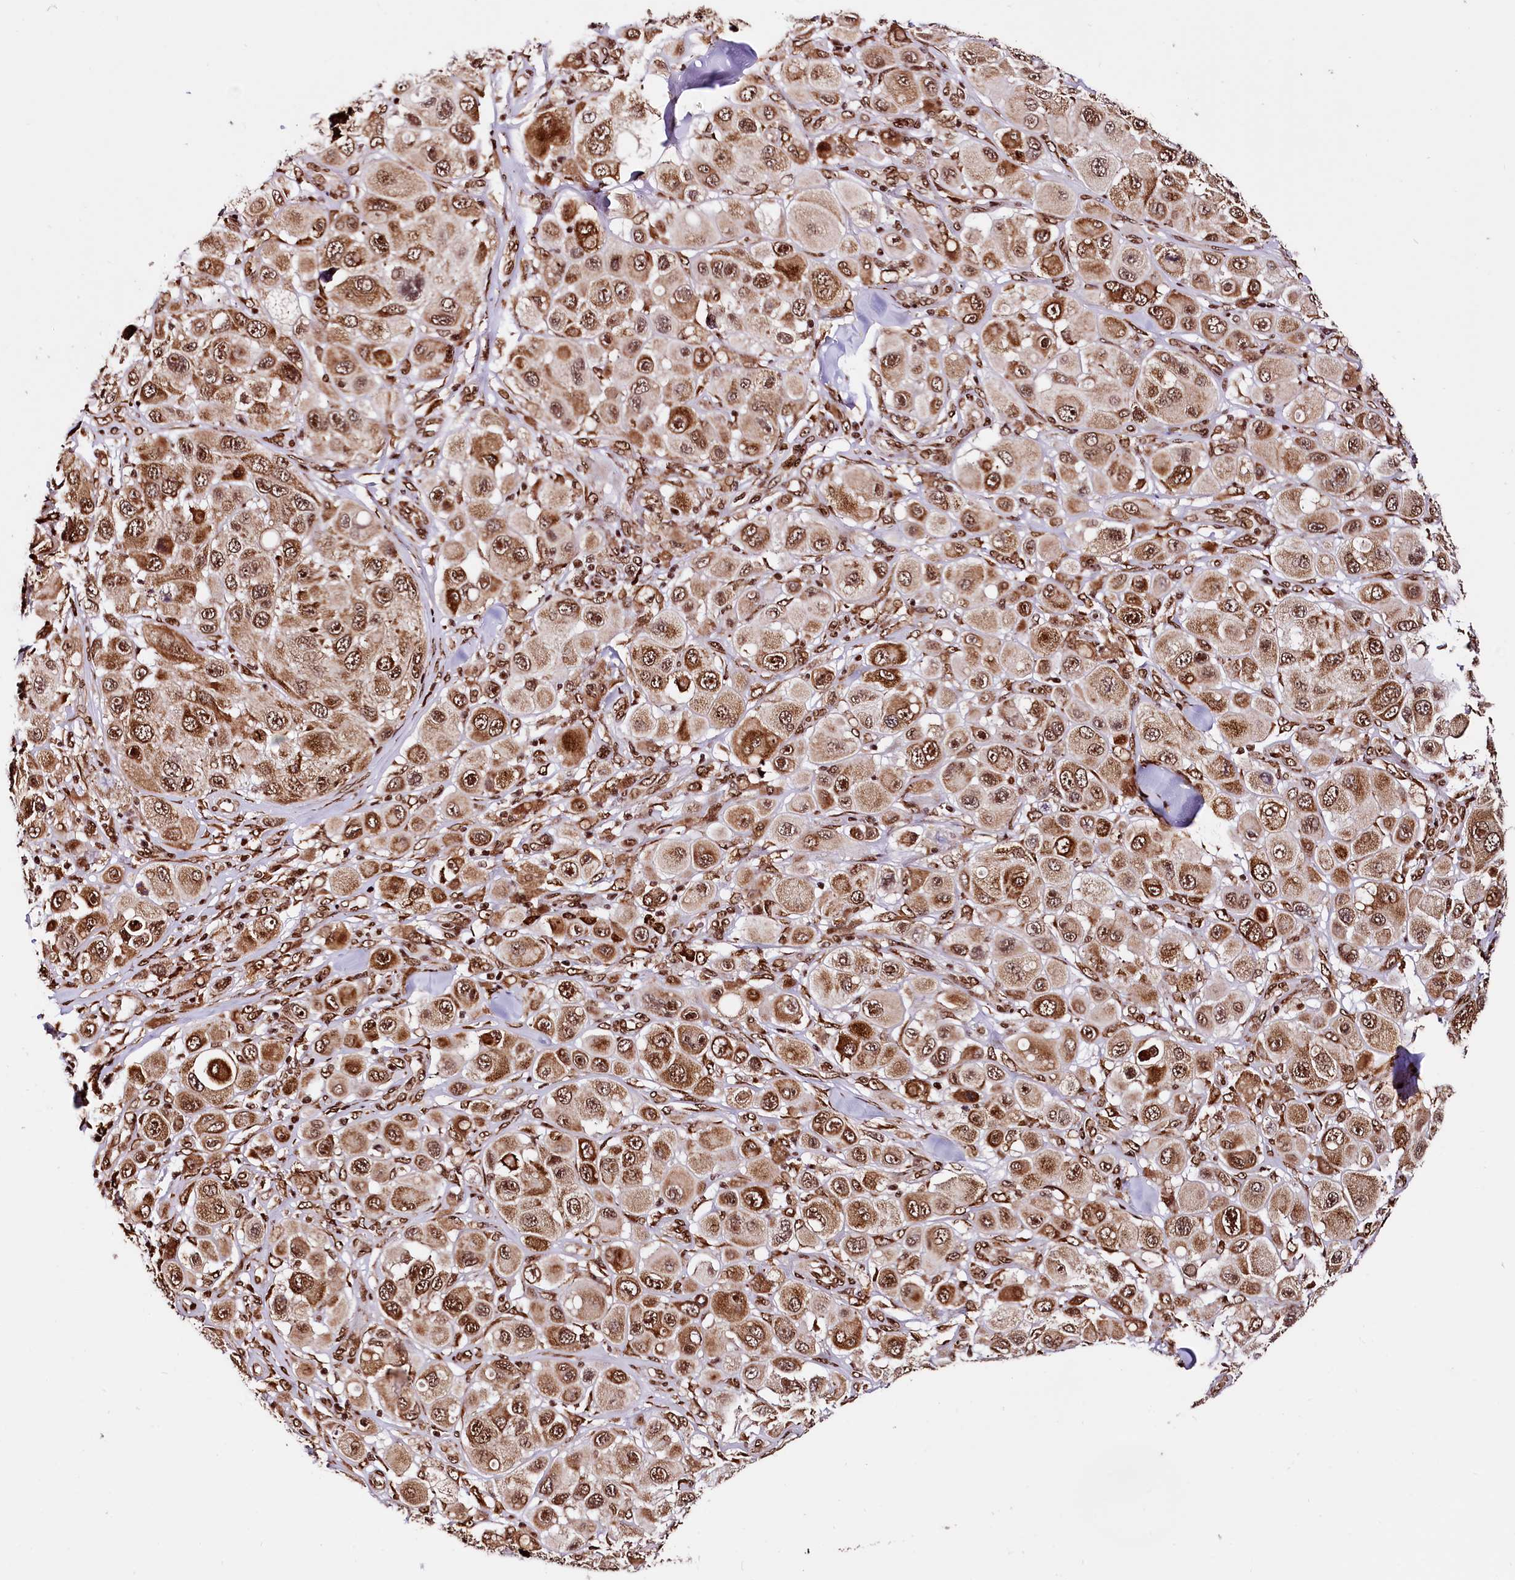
{"staining": {"intensity": "moderate", "quantity": ">75%", "location": "cytoplasmic/membranous,nuclear"}, "tissue": "melanoma", "cell_type": "Tumor cells", "image_type": "cancer", "snomed": [{"axis": "morphology", "description": "Malignant melanoma, Metastatic site"}, {"axis": "topography", "description": "Skin"}], "caption": "Immunohistochemistry micrograph of human malignant melanoma (metastatic site) stained for a protein (brown), which shows medium levels of moderate cytoplasmic/membranous and nuclear positivity in about >75% of tumor cells.", "gene": "PDS5B", "patient": {"sex": "male", "age": 41}}